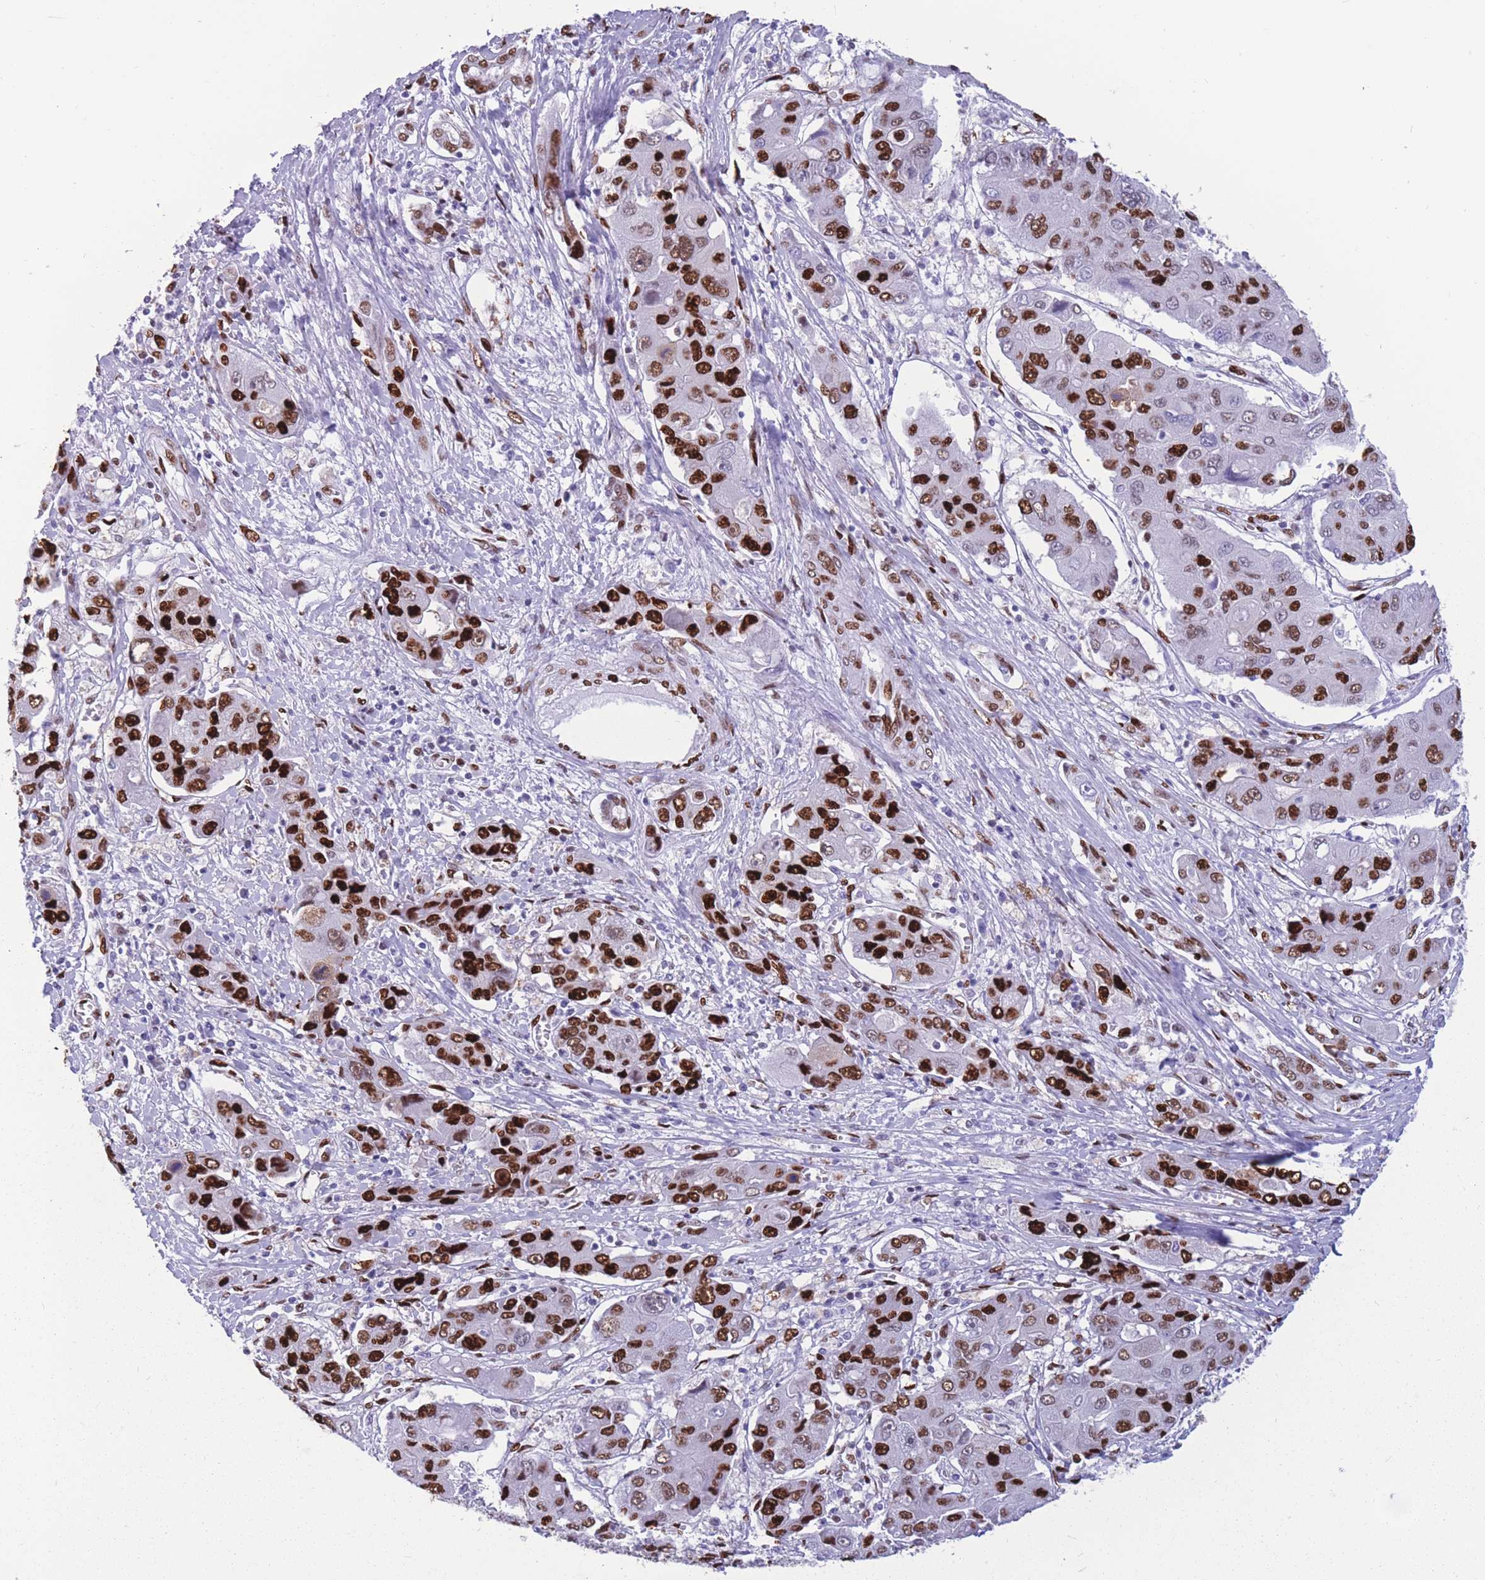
{"staining": {"intensity": "strong", "quantity": ">75%", "location": "nuclear"}, "tissue": "liver cancer", "cell_type": "Tumor cells", "image_type": "cancer", "snomed": [{"axis": "morphology", "description": "Cholangiocarcinoma"}, {"axis": "topography", "description": "Liver"}], "caption": "The micrograph exhibits staining of cholangiocarcinoma (liver), revealing strong nuclear protein expression (brown color) within tumor cells. The staining is performed using DAB brown chromogen to label protein expression. The nuclei are counter-stained blue using hematoxylin.", "gene": "NASP", "patient": {"sex": "male", "age": 67}}